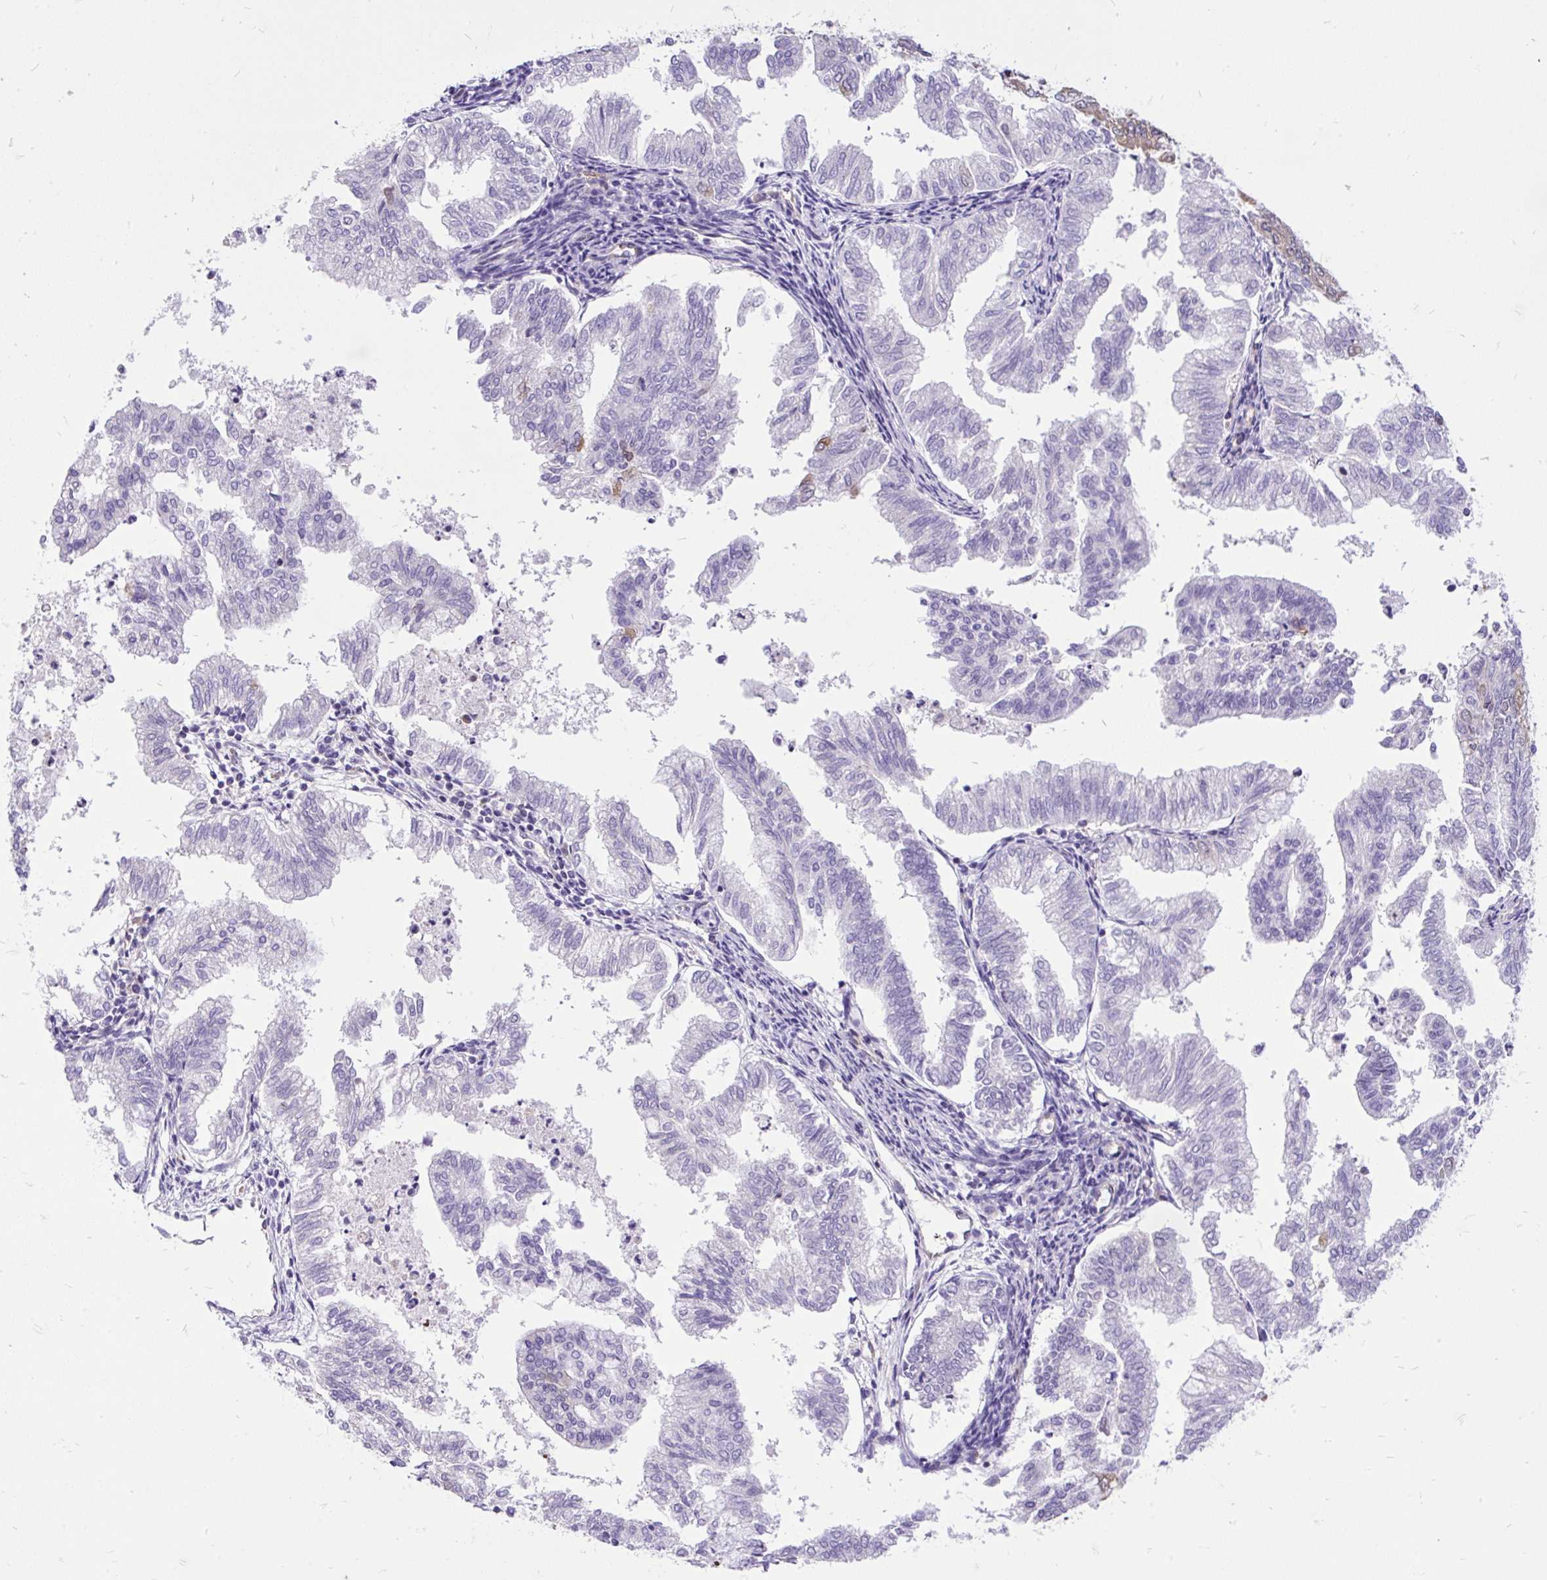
{"staining": {"intensity": "negative", "quantity": "none", "location": "none"}, "tissue": "endometrial cancer", "cell_type": "Tumor cells", "image_type": "cancer", "snomed": [{"axis": "morphology", "description": "Necrosis, NOS"}, {"axis": "morphology", "description": "Adenocarcinoma, NOS"}, {"axis": "topography", "description": "Endometrium"}], "caption": "Tumor cells are negative for protein expression in human endometrial cancer.", "gene": "TRIM17", "patient": {"sex": "female", "age": 79}}